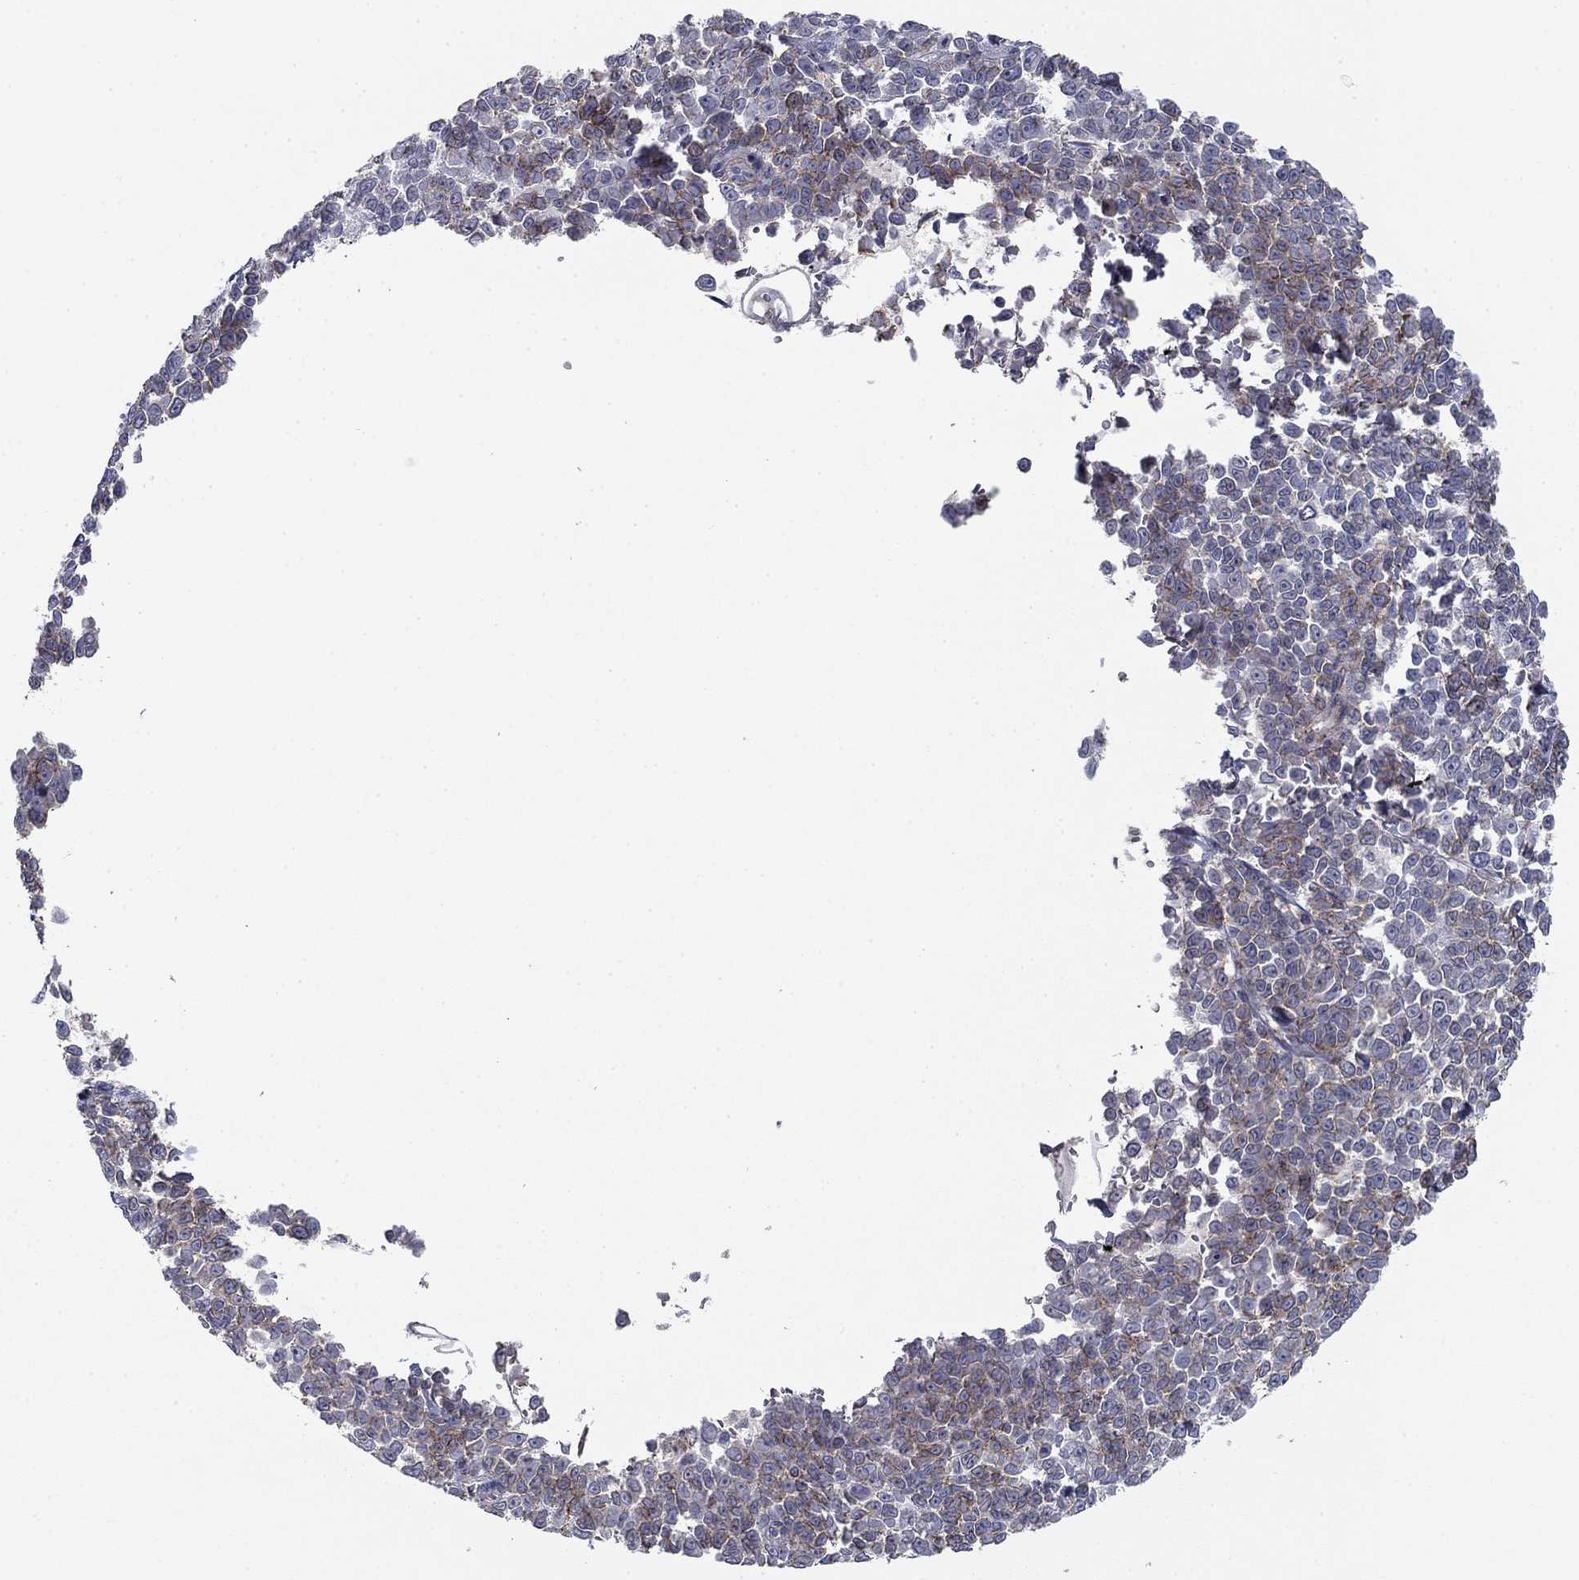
{"staining": {"intensity": "weak", "quantity": "<25%", "location": "cytoplasmic/membranous"}, "tissue": "melanoma", "cell_type": "Tumor cells", "image_type": "cancer", "snomed": [{"axis": "morphology", "description": "Malignant melanoma, NOS"}, {"axis": "topography", "description": "Skin"}], "caption": "There is no significant expression in tumor cells of melanoma.", "gene": "SEPTIN3", "patient": {"sex": "female", "age": 95}}